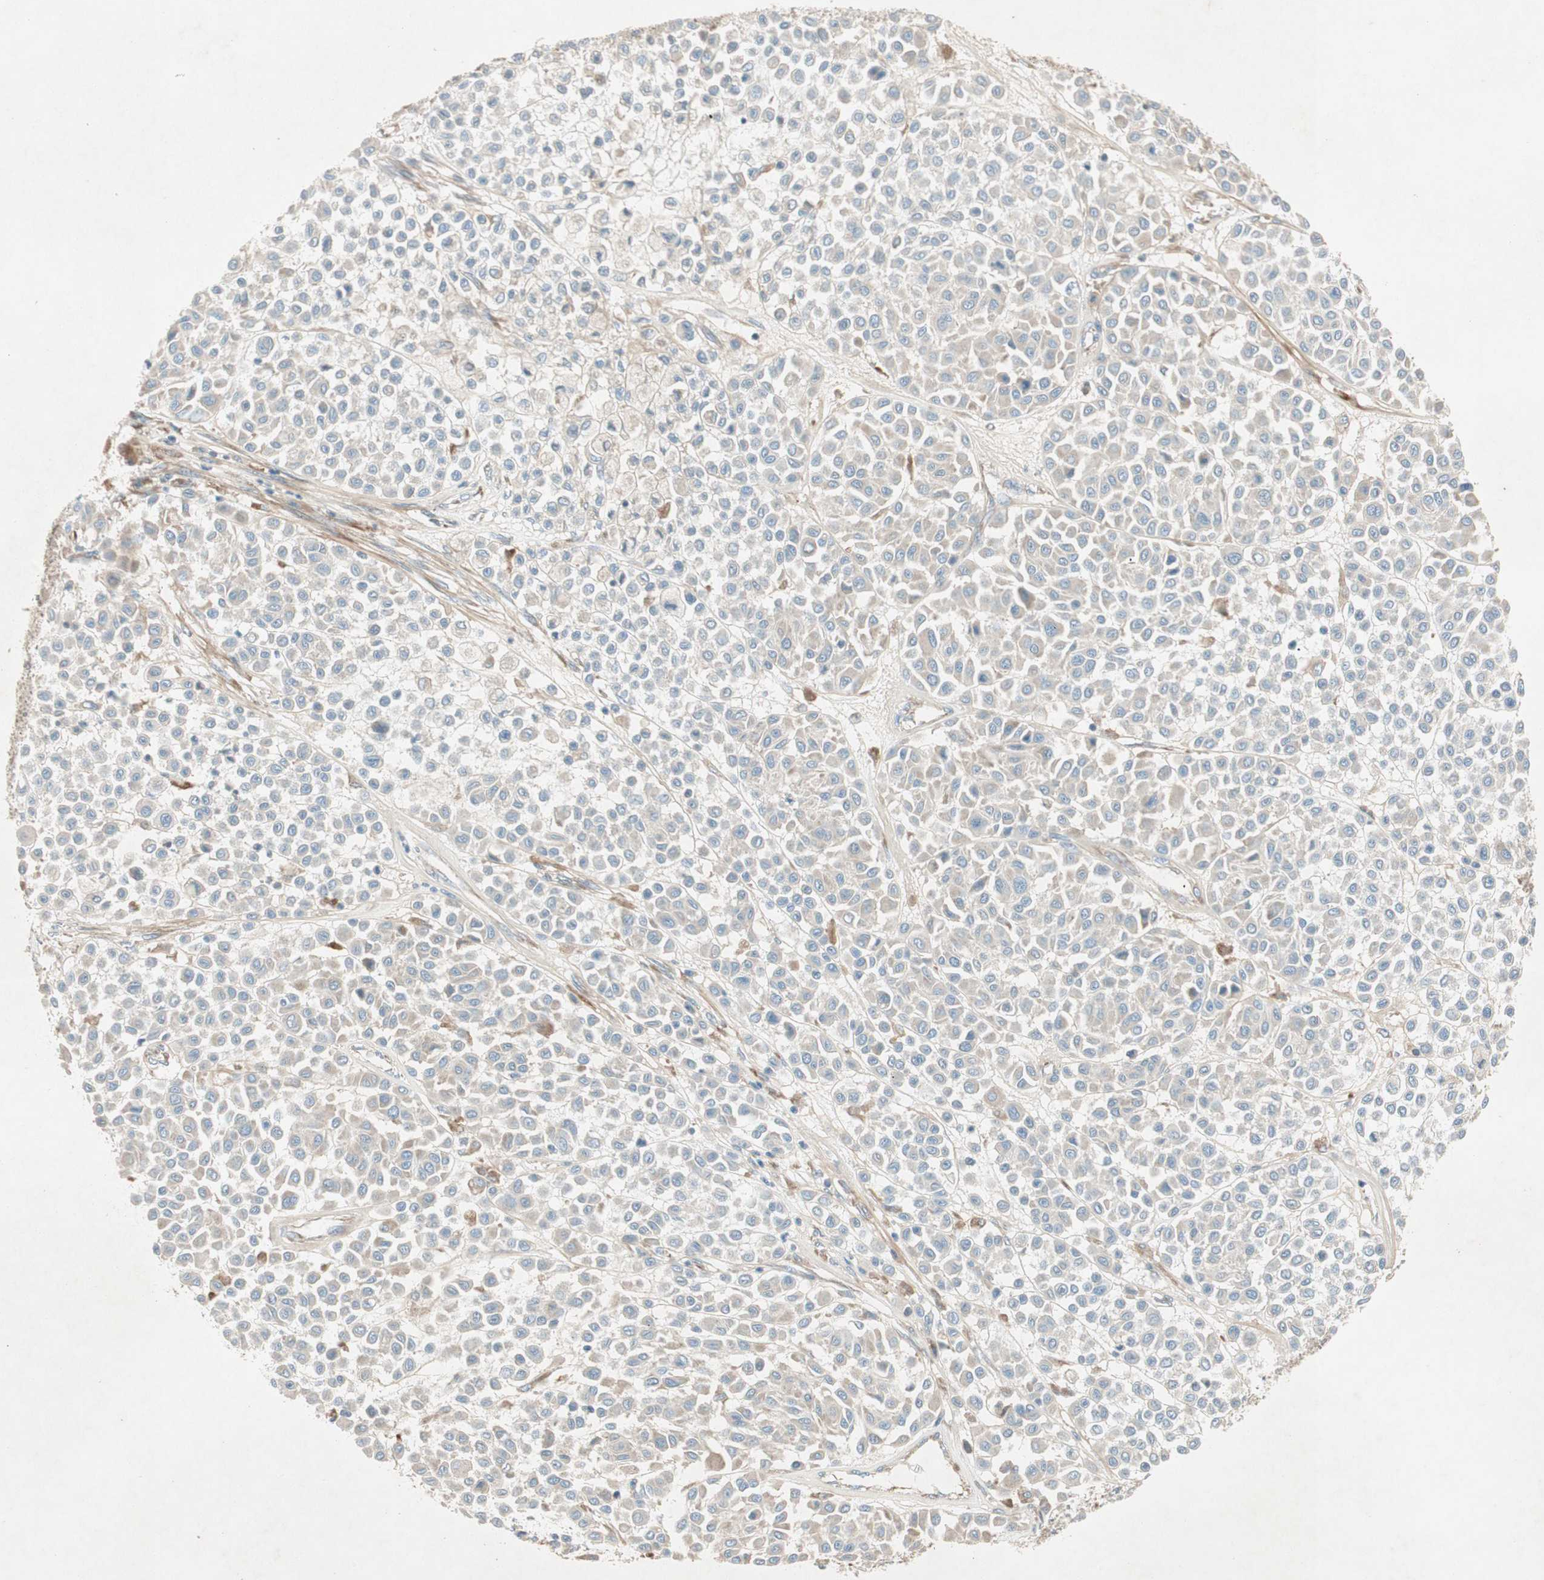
{"staining": {"intensity": "weak", "quantity": ">75%", "location": "cytoplasmic/membranous"}, "tissue": "melanoma", "cell_type": "Tumor cells", "image_type": "cancer", "snomed": [{"axis": "morphology", "description": "Malignant melanoma, Metastatic site"}, {"axis": "topography", "description": "Soft tissue"}], "caption": "Human malignant melanoma (metastatic site) stained with a brown dye displays weak cytoplasmic/membranous positive expression in approximately >75% of tumor cells.", "gene": "RPL23", "patient": {"sex": "male", "age": 41}}